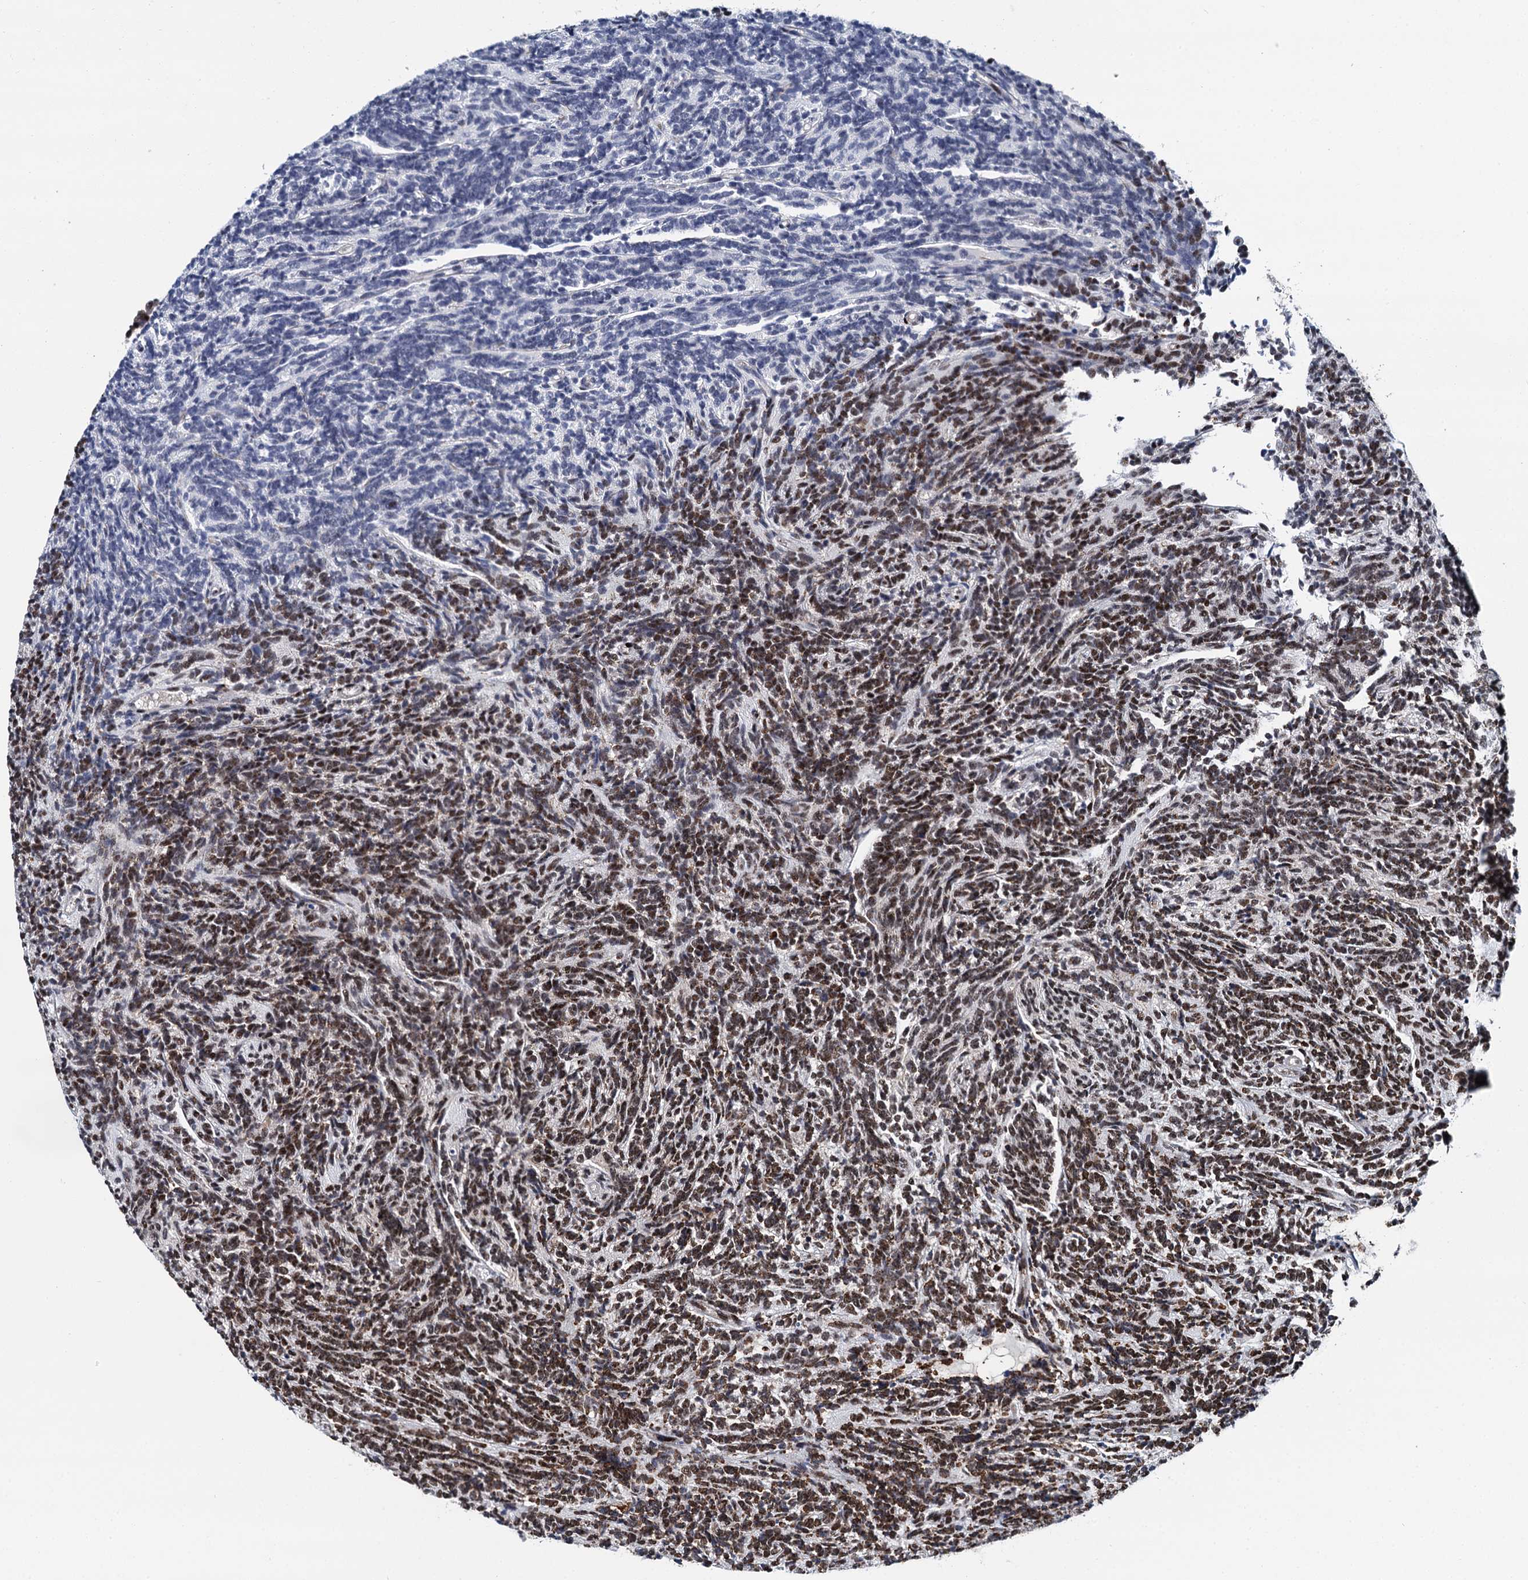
{"staining": {"intensity": "moderate", "quantity": "25%-75%", "location": "nuclear"}, "tissue": "glioma", "cell_type": "Tumor cells", "image_type": "cancer", "snomed": [{"axis": "morphology", "description": "Glioma, malignant, Low grade"}, {"axis": "topography", "description": "Brain"}], "caption": "Human glioma stained for a protein (brown) reveals moderate nuclear positive expression in about 25%-75% of tumor cells.", "gene": "RUFY2", "patient": {"sex": "female", "age": 1}}